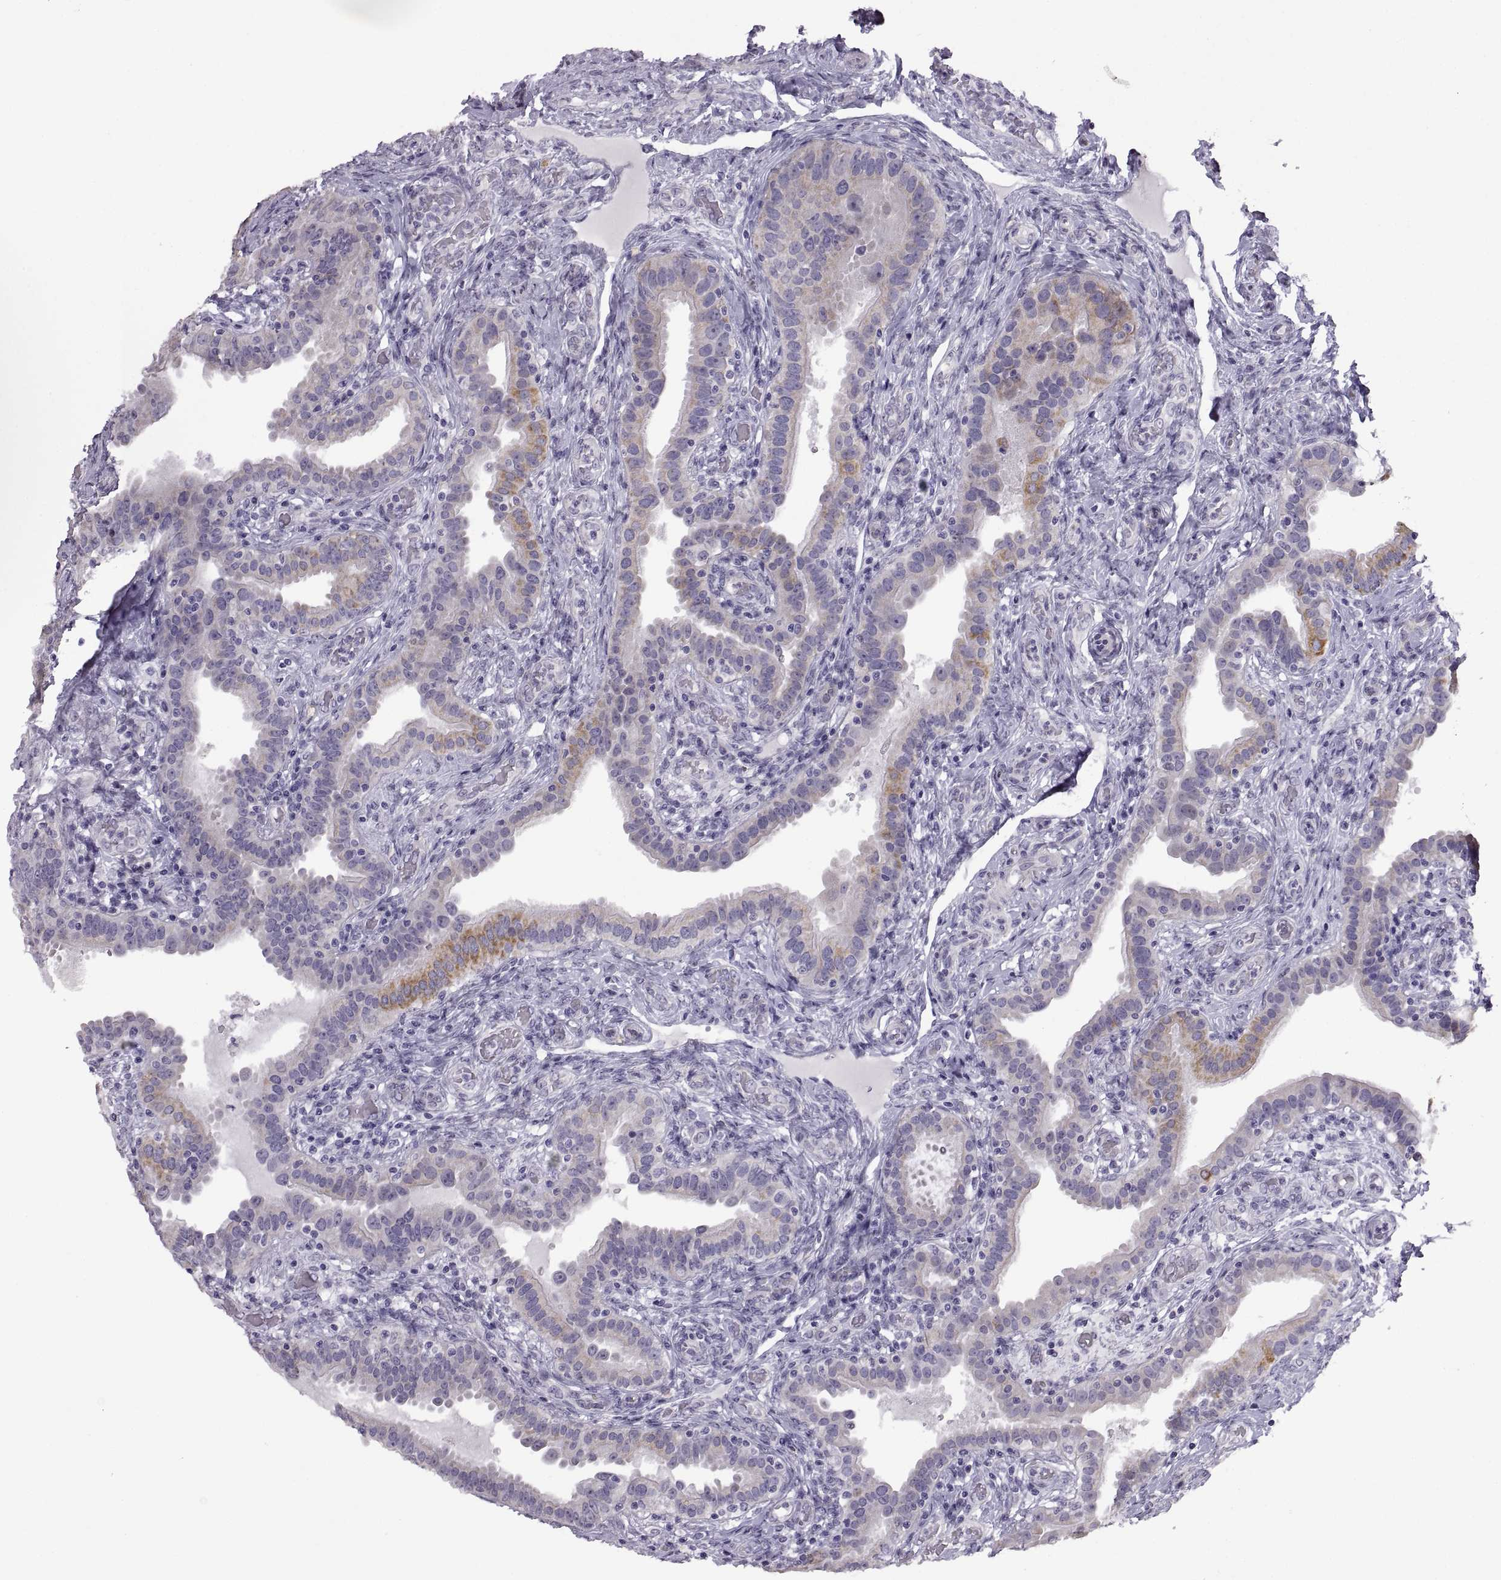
{"staining": {"intensity": "moderate", "quantity": "<25%", "location": "cytoplasmic/membranous"}, "tissue": "fallopian tube", "cell_type": "Glandular cells", "image_type": "normal", "snomed": [{"axis": "morphology", "description": "Normal tissue, NOS"}, {"axis": "topography", "description": "Fallopian tube"}, {"axis": "topography", "description": "Ovary"}], "caption": "IHC photomicrograph of benign fallopian tube: fallopian tube stained using immunohistochemistry (IHC) displays low levels of moderate protein expression localized specifically in the cytoplasmic/membranous of glandular cells, appearing as a cytoplasmic/membranous brown color.", "gene": "FAM170A", "patient": {"sex": "female", "age": 41}}